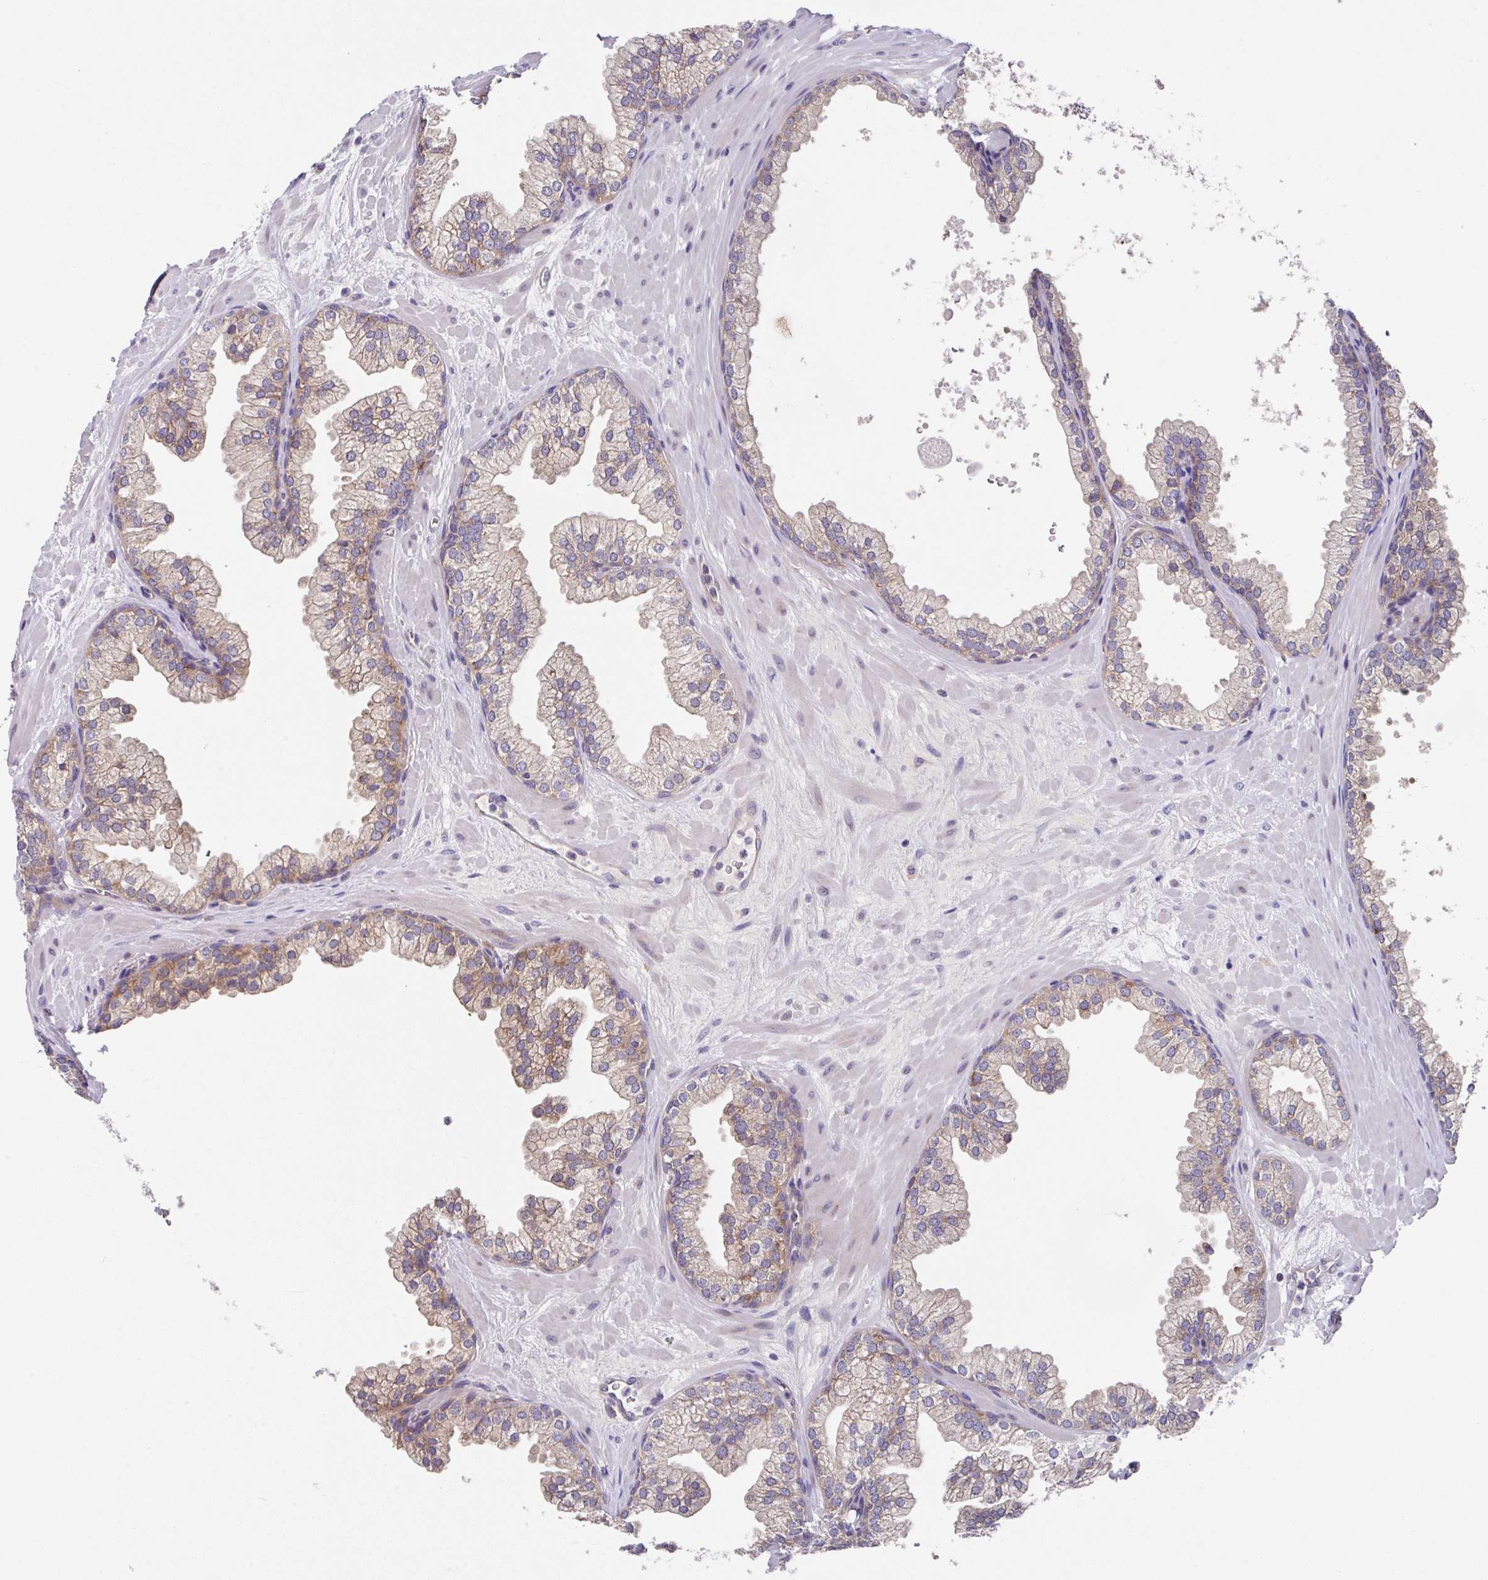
{"staining": {"intensity": "weak", "quantity": ">75%", "location": "cytoplasmic/membranous"}, "tissue": "prostate", "cell_type": "Glandular cells", "image_type": "normal", "snomed": [{"axis": "morphology", "description": "Normal tissue, NOS"}, {"axis": "topography", "description": "Prostate"}, {"axis": "topography", "description": "Peripheral nerve tissue"}], "caption": "Immunohistochemistry (DAB) staining of normal human prostate demonstrates weak cytoplasmic/membranous protein expression in about >75% of glandular cells. (Brightfield microscopy of DAB IHC at high magnification).", "gene": "EIF4B", "patient": {"sex": "male", "age": 61}}